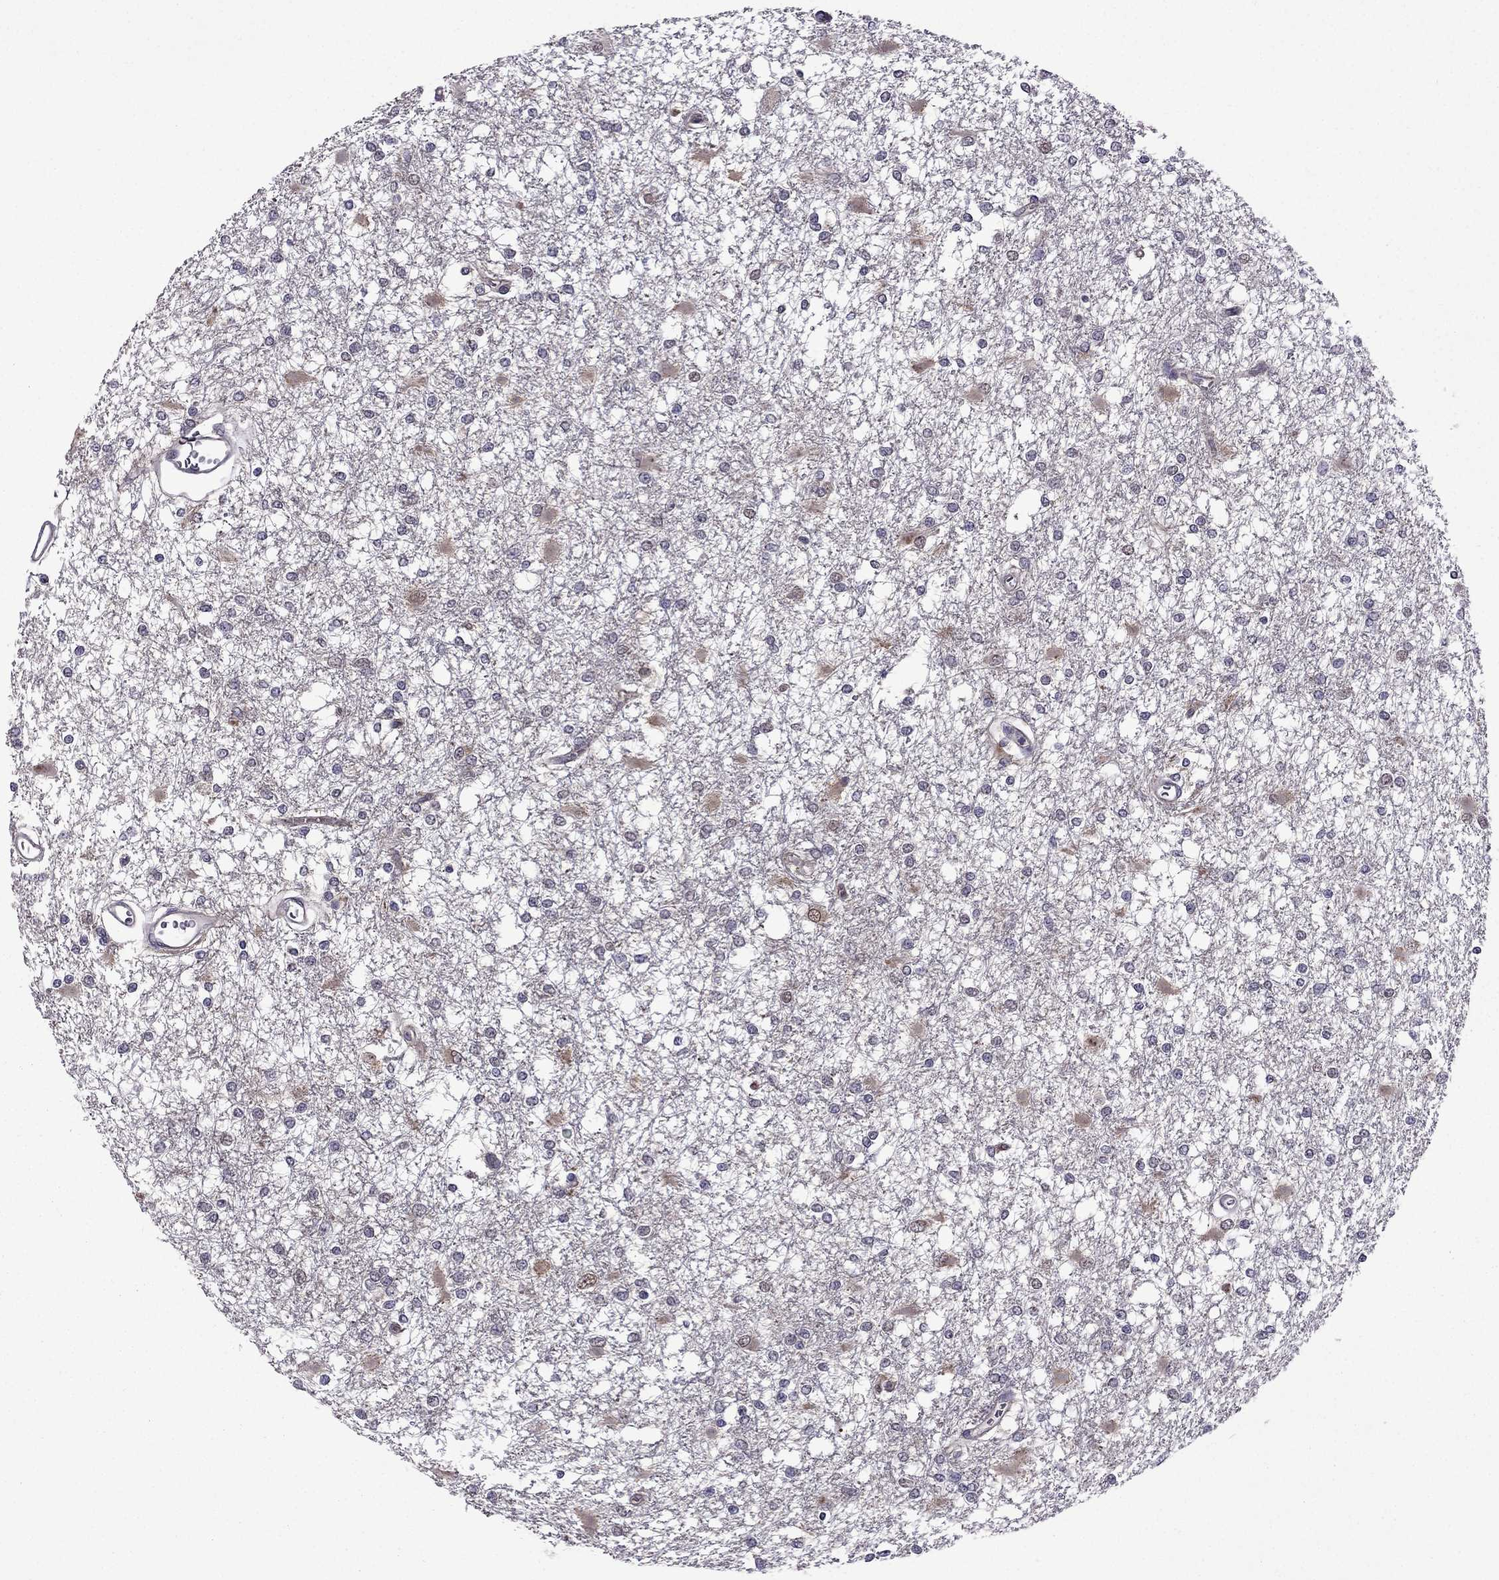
{"staining": {"intensity": "negative", "quantity": "none", "location": "none"}, "tissue": "glioma", "cell_type": "Tumor cells", "image_type": "cancer", "snomed": [{"axis": "morphology", "description": "Glioma, malignant, High grade"}, {"axis": "topography", "description": "Cerebral cortex"}], "caption": "Immunohistochemistry (IHC) micrograph of human glioma stained for a protein (brown), which shows no expression in tumor cells.", "gene": "CDK5", "patient": {"sex": "male", "age": 79}}